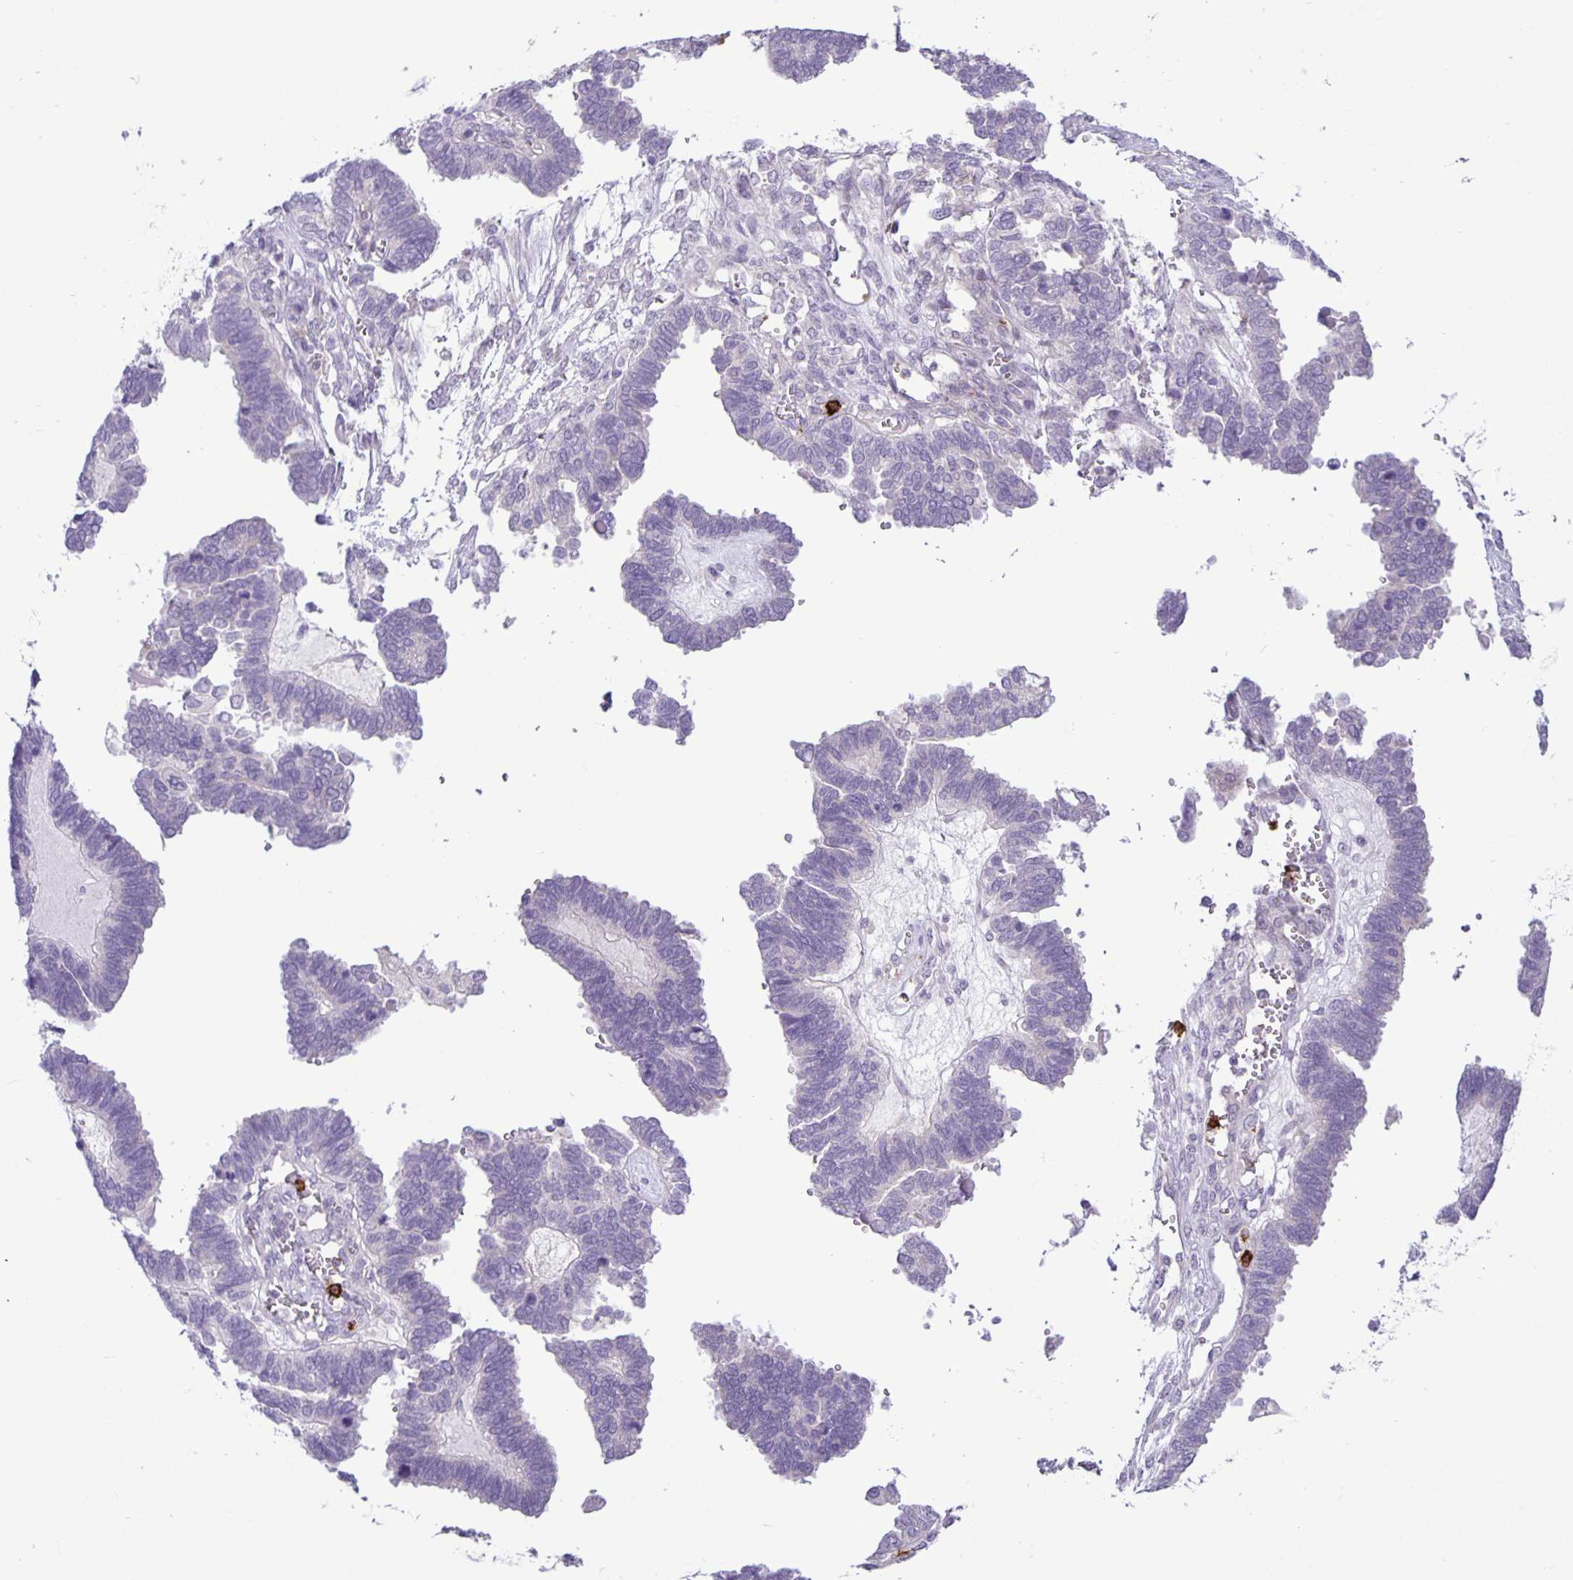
{"staining": {"intensity": "negative", "quantity": "none", "location": "none"}, "tissue": "ovarian cancer", "cell_type": "Tumor cells", "image_type": "cancer", "snomed": [{"axis": "morphology", "description": "Cystadenocarcinoma, serous, NOS"}, {"axis": "topography", "description": "Ovary"}], "caption": "Tumor cells are negative for protein expression in human ovarian cancer.", "gene": "ADCK1", "patient": {"sex": "female", "age": 51}}